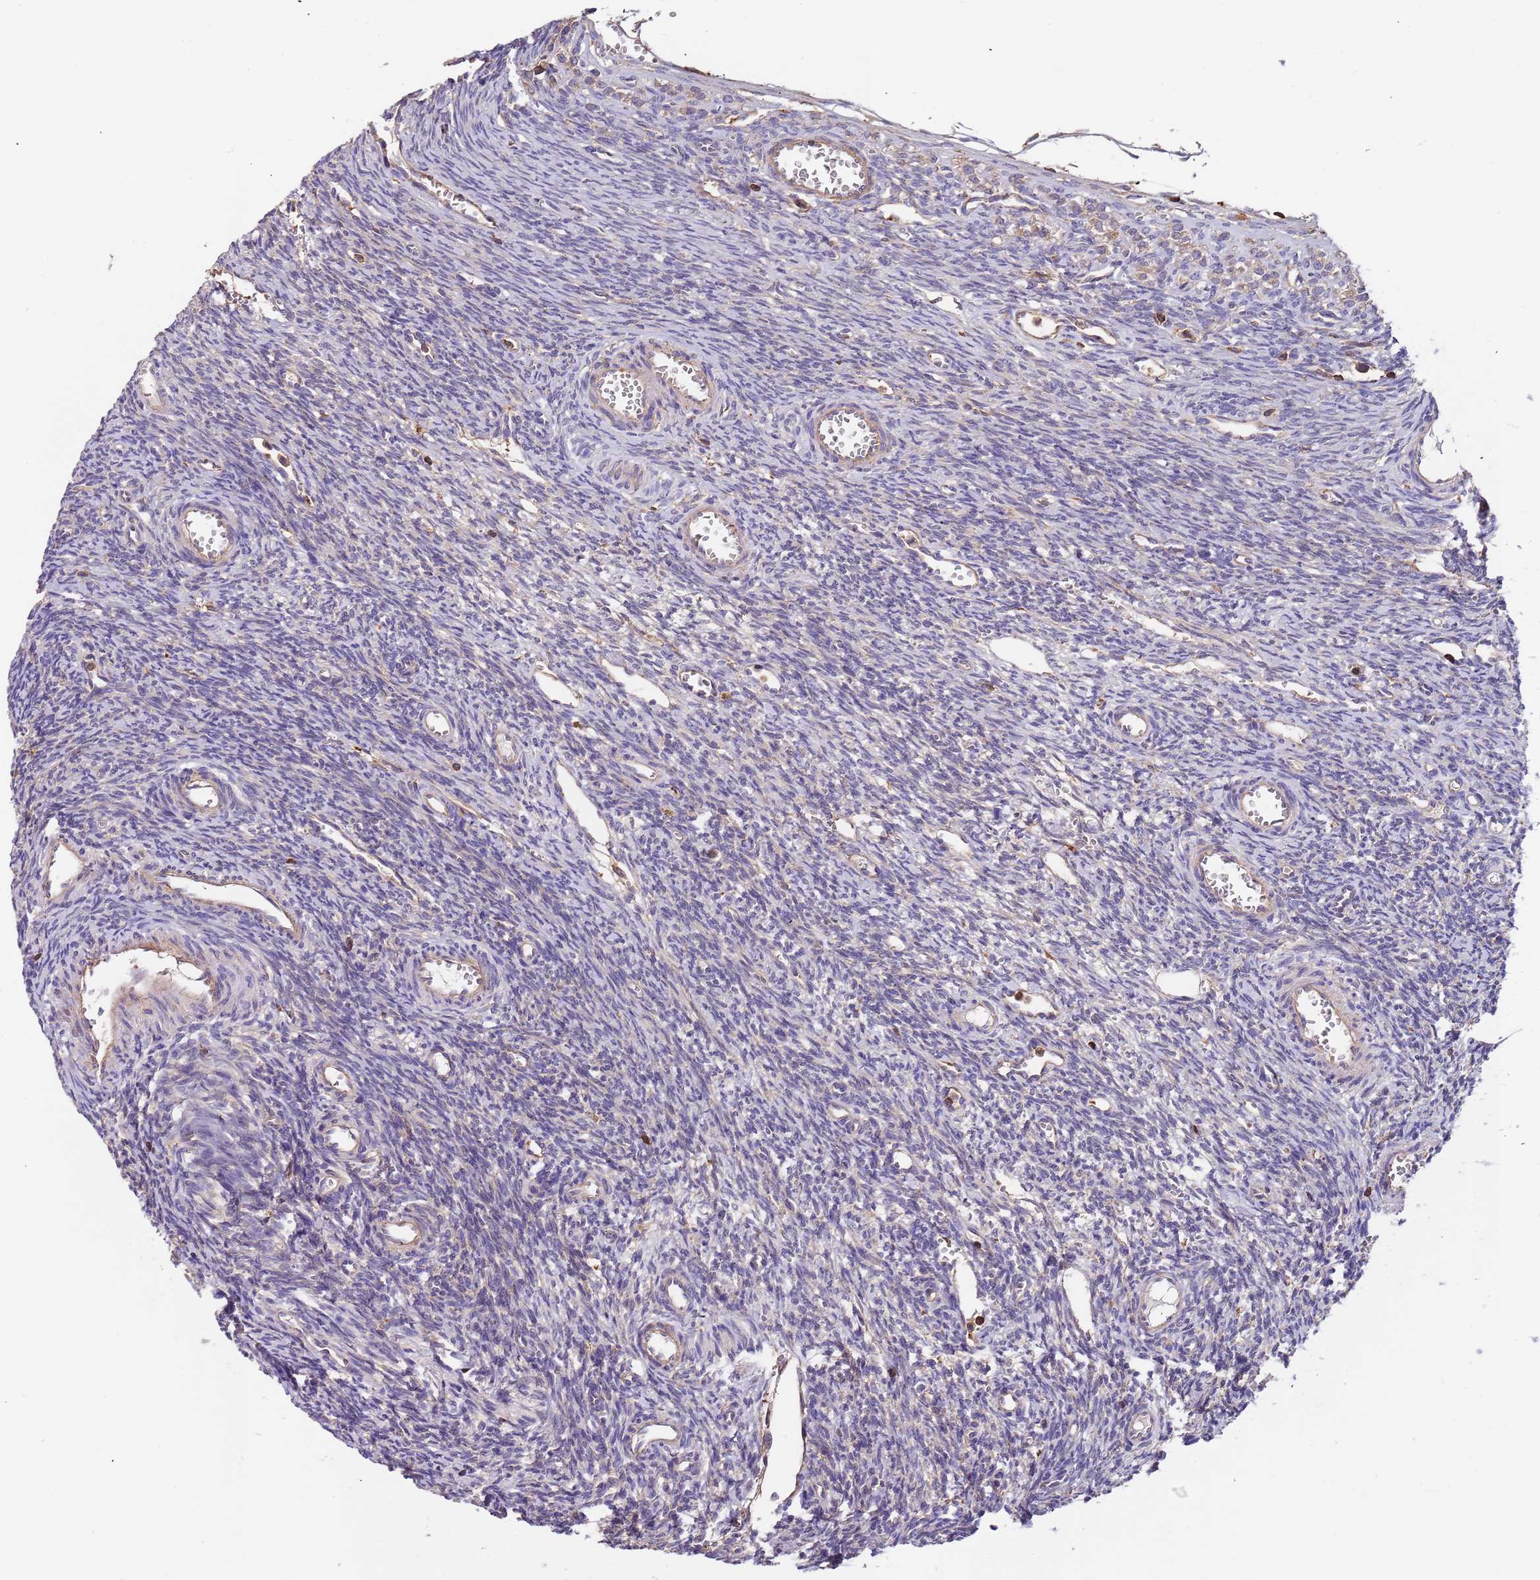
{"staining": {"intensity": "negative", "quantity": "none", "location": "none"}, "tissue": "ovary", "cell_type": "Ovarian stroma cells", "image_type": "normal", "snomed": [{"axis": "morphology", "description": "Normal tissue, NOS"}, {"axis": "topography", "description": "Ovary"}], "caption": "DAB immunohistochemical staining of normal ovary demonstrates no significant expression in ovarian stroma cells. (DAB IHC with hematoxylin counter stain).", "gene": "SYT4", "patient": {"sex": "female", "age": 39}}